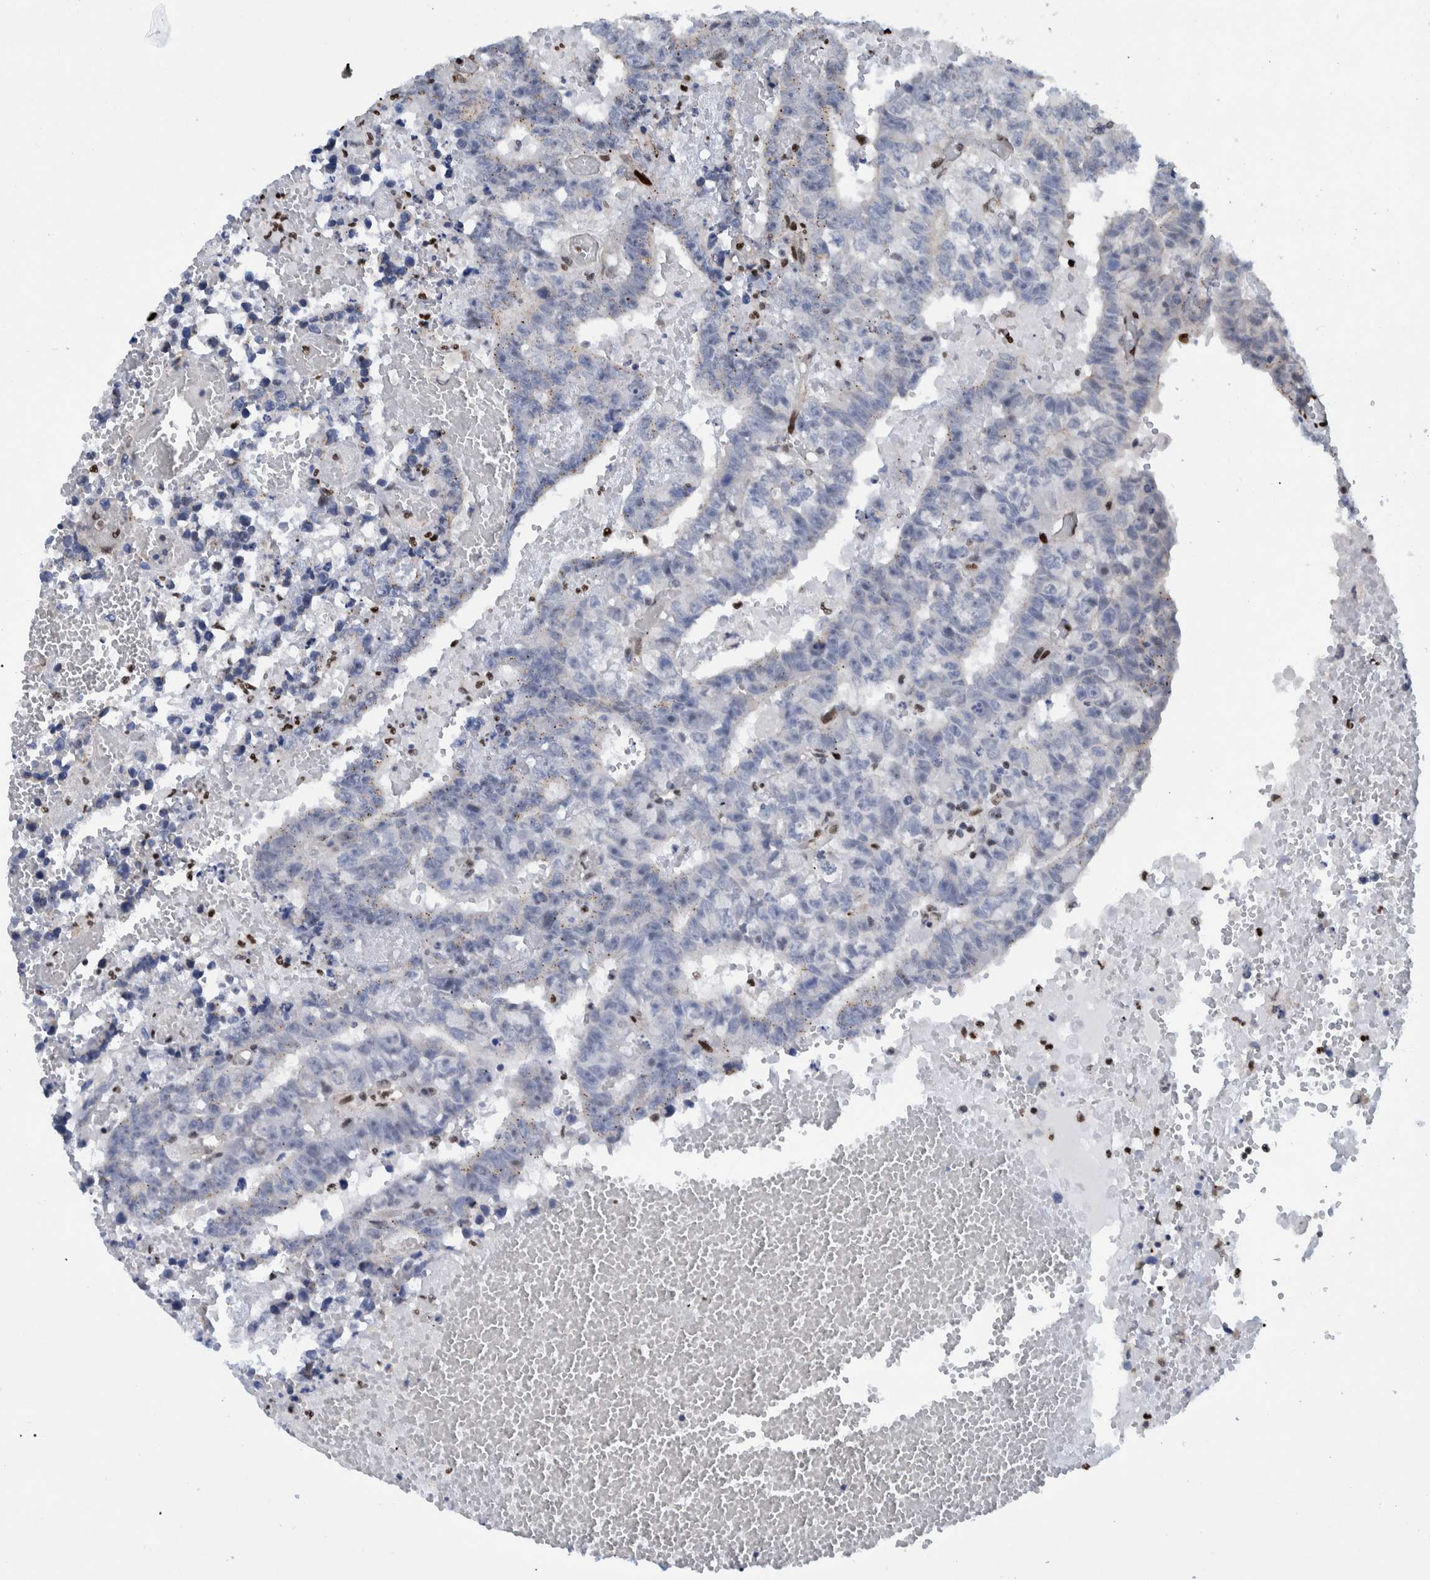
{"staining": {"intensity": "negative", "quantity": "none", "location": "none"}, "tissue": "testis cancer", "cell_type": "Tumor cells", "image_type": "cancer", "snomed": [{"axis": "morphology", "description": "Carcinoma, Embryonal, NOS"}, {"axis": "topography", "description": "Testis"}], "caption": "There is no significant expression in tumor cells of testis cancer.", "gene": "HEATR9", "patient": {"sex": "male", "age": 25}}